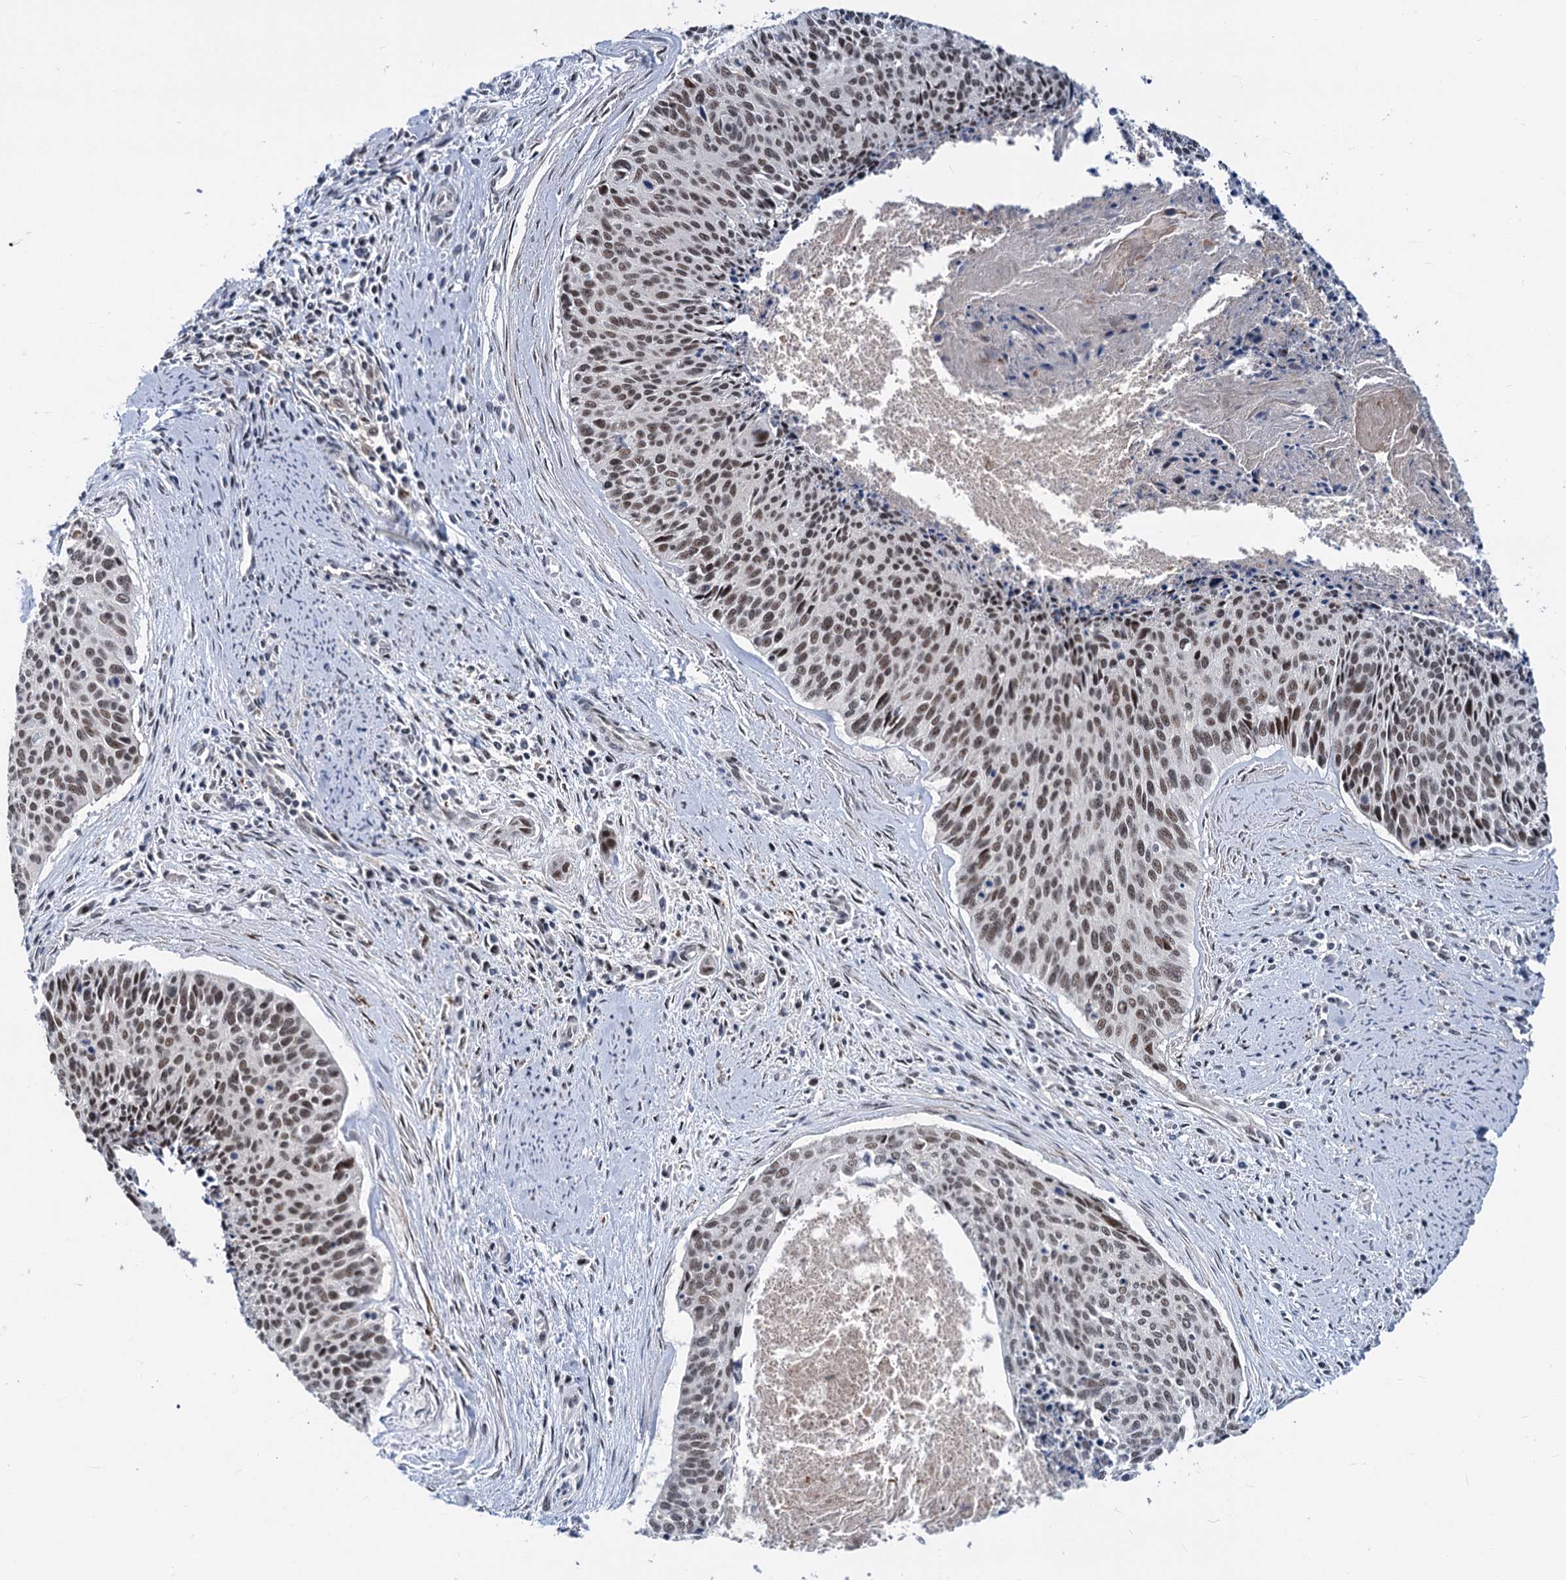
{"staining": {"intensity": "weak", "quantity": ">75%", "location": "nuclear"}, "tissue": "cervical cancer", "cell_type": "Tumor cells", "image_type": "cancer", "snomed": [{"axis": "morphology", "description": "Squamous cell carcinoma, NOS"}, {"axis": "topography", "description": "Cervix"}], "caption": "Human cervical cancer stained with a brown dye exhibits weak nuclear positive staining in about >75% of tumor cells.", "gene": "PHF8", "patient": {"sex": "female", "age": 55}}